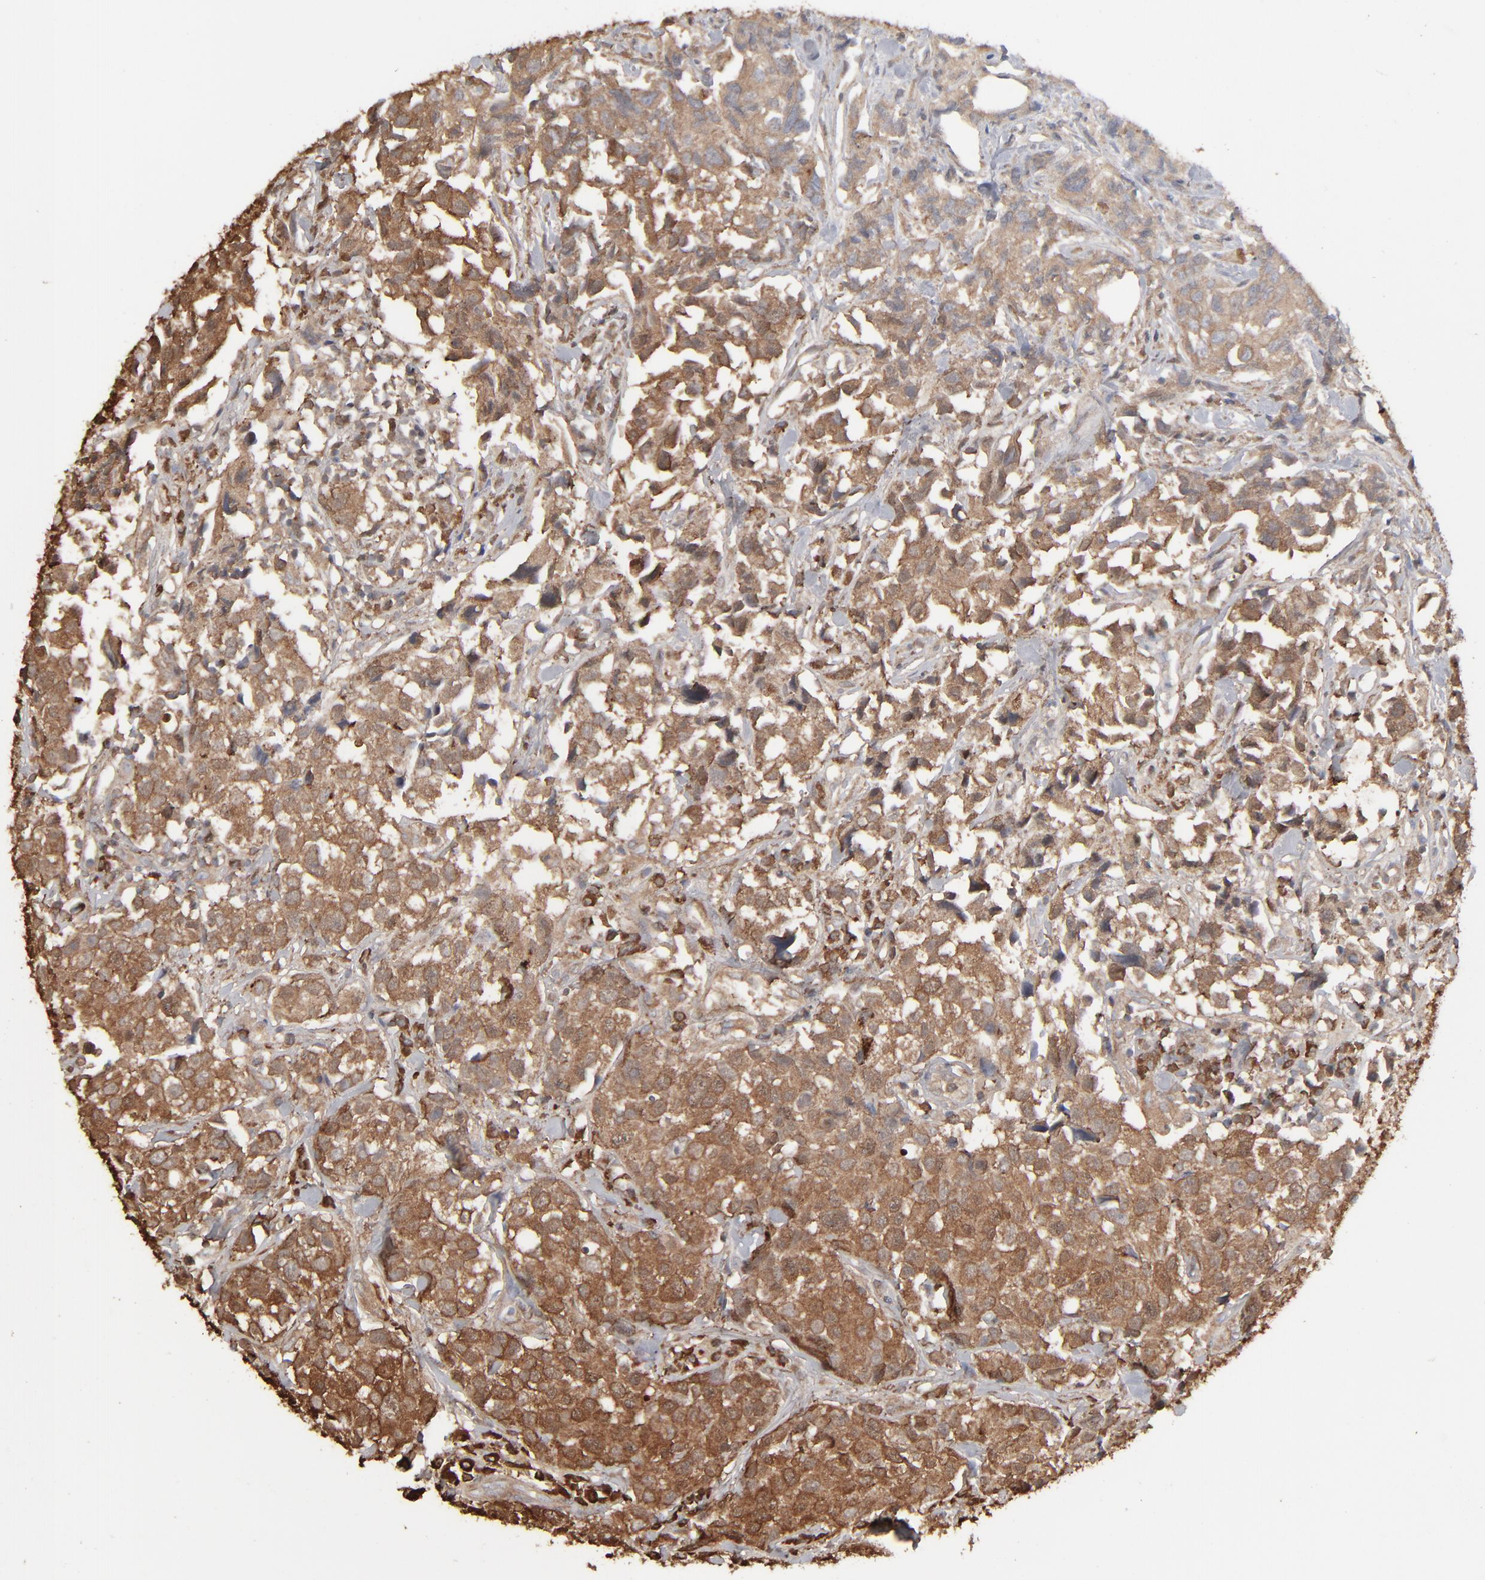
{"staining": {"intensity": "strong", "quantity": ">75%", "location": "cytoplasmic/membranous"}, "tissue": "urothelial cancer", "cell_type": "Tumor cells", "image_type": "cancer", "snomed": [{"axis": "morphology", "description": "Urothelial carcinoma, High grade"}, {"axis": "topography", "description": "Urinary bladder"}], "caption": "Protein expression analysis of urothelial carcinoma (high-grade) exhibits strong cytoplasmic/membranous positivity in approximately >75% of tumor cells.", "gene": "NME1-NME2", "patient": {"sex": "female", "age": 75}}